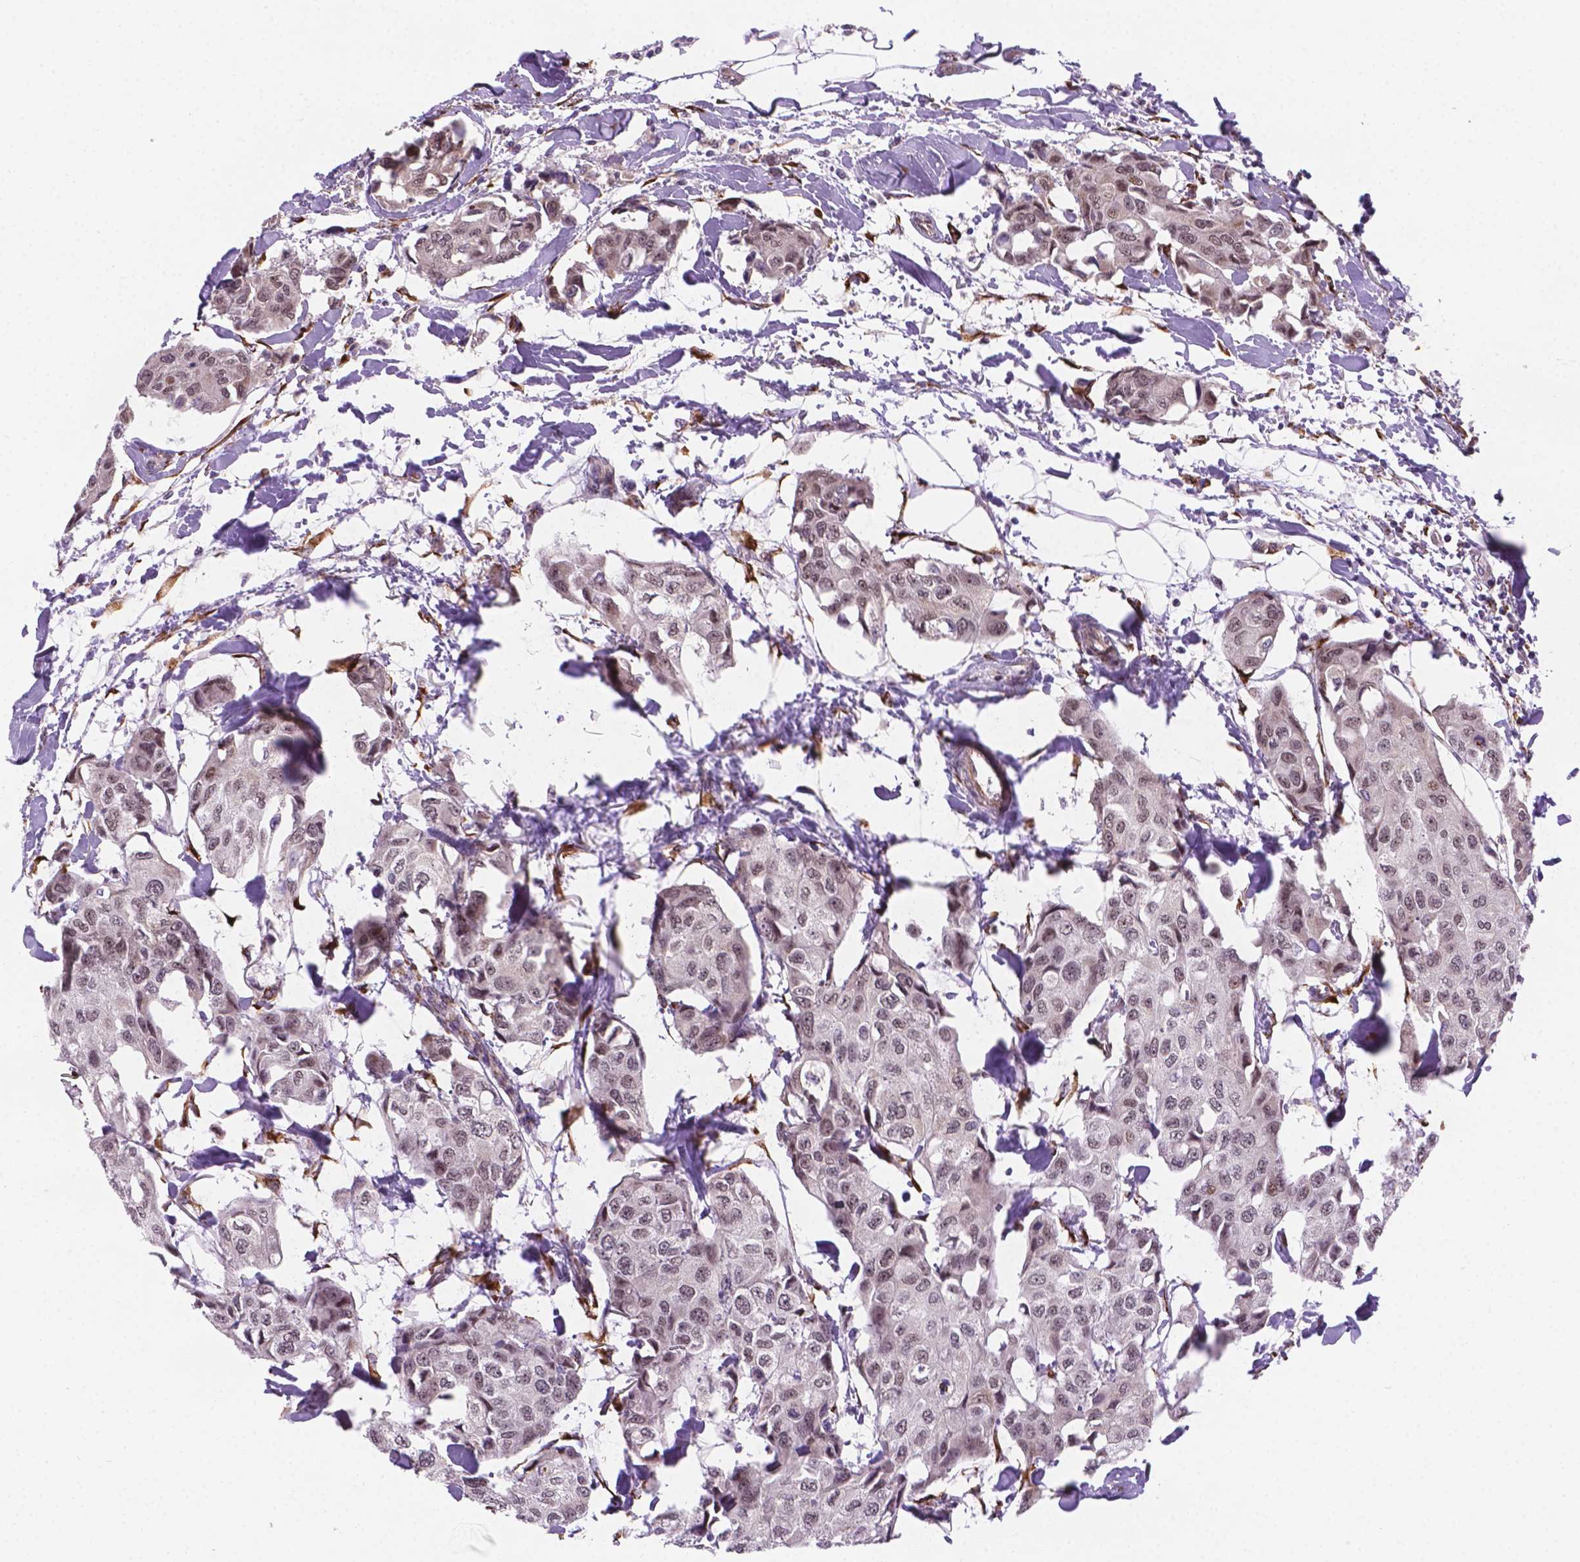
{"staining": {"intensity": "weak", "quantity": "<25%", "location": "nuclear"}, "tissue": "breast cancer", "cell_type": "Tumor cells", "image_type": "cancer", "snomed": [{"axis": "morphology", "description": "Duct carcinoma"}, {"axis": "topography", "description": "Breast"}], "caption": "High power microscopy photomicrograph of an immunohistochemistry (IHC) image of breast cancer, revealing no significant positivity in tumor cells.", "gene": "FNIP1", "patient": {"sex": "female", "age": 80}}